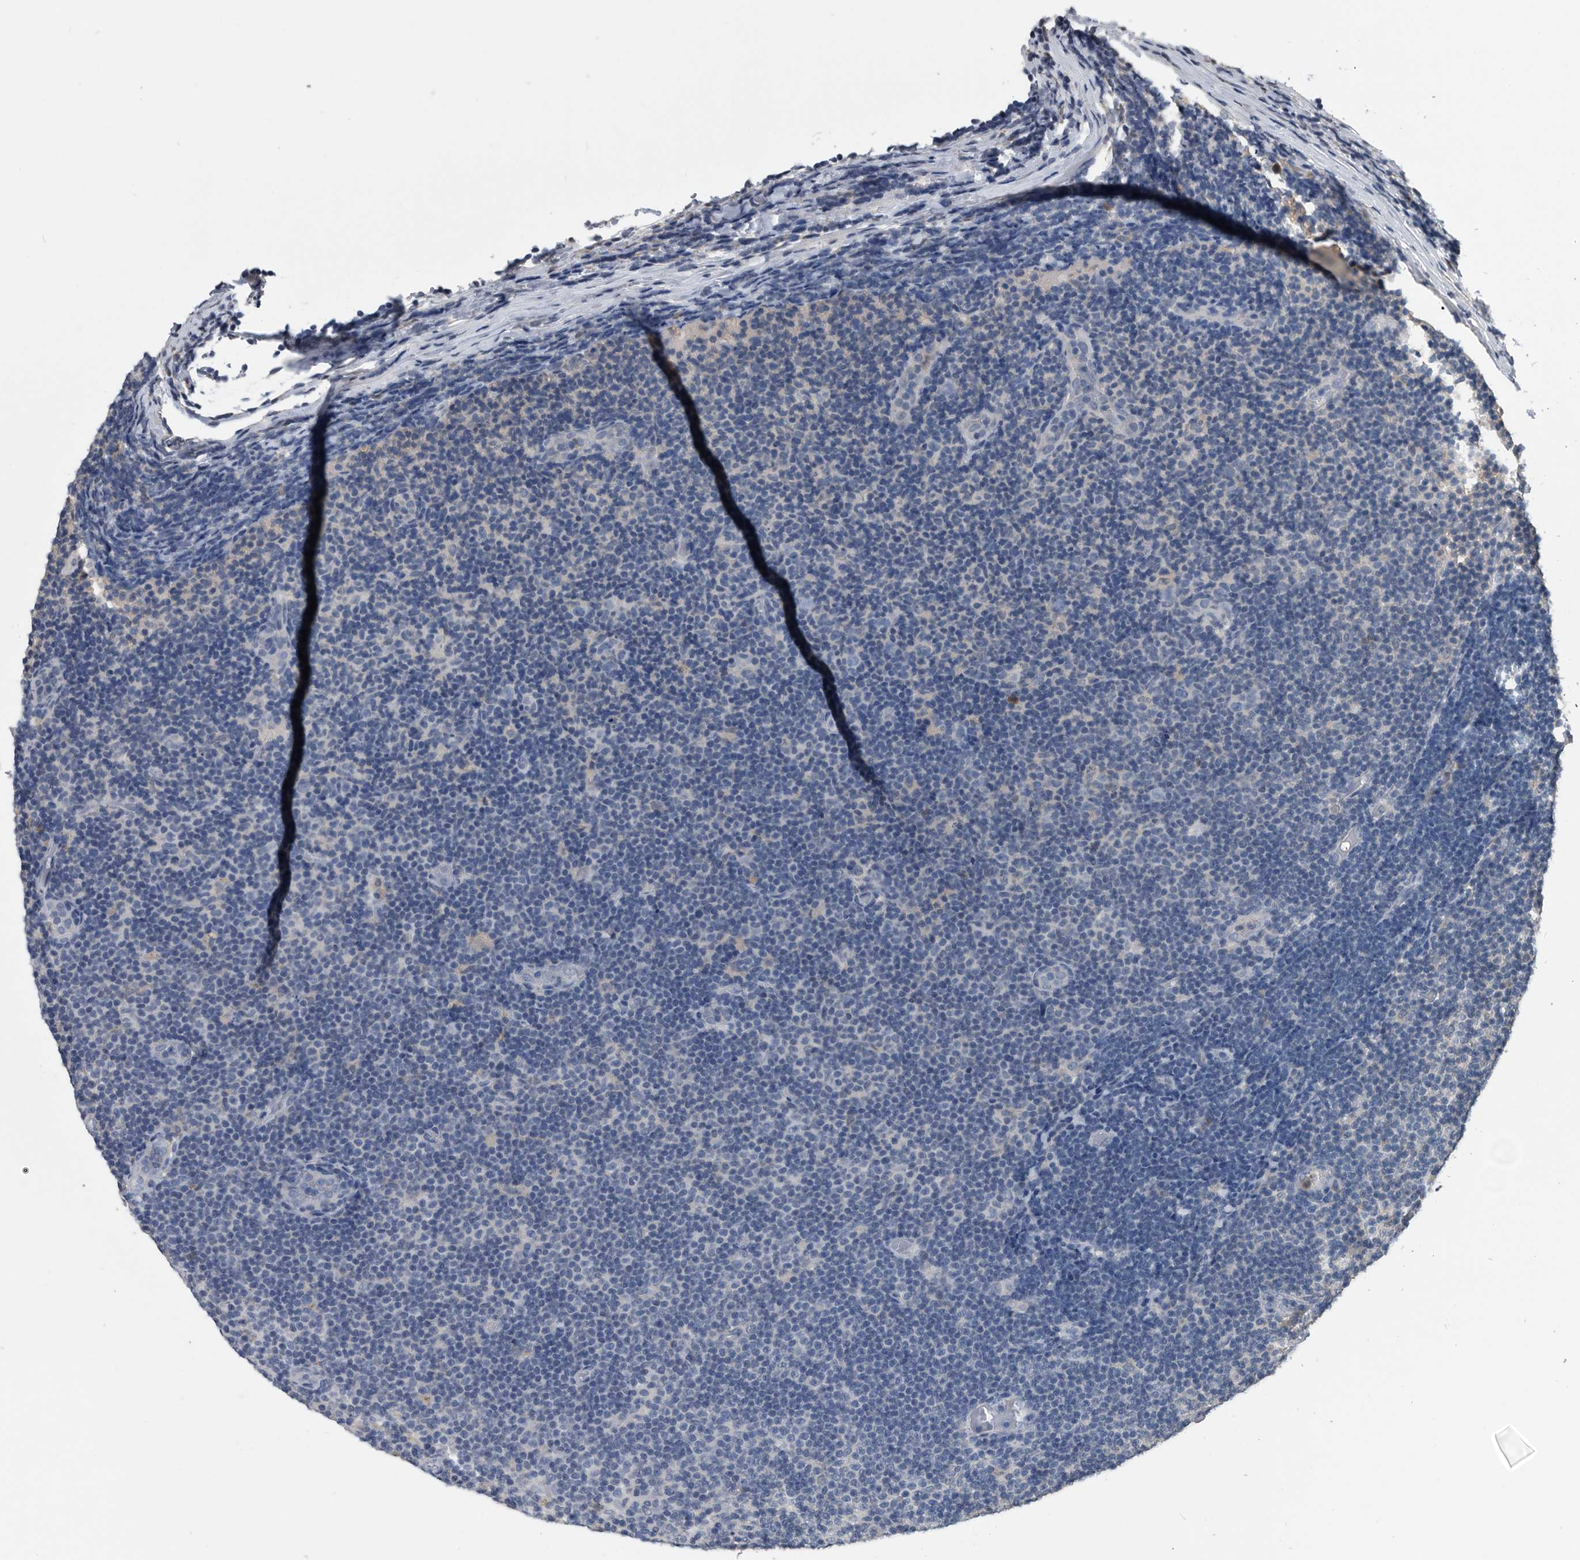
{"staining": {"intensity": "negative", "quantity": "none", "location": "none"}, "tissue": "lymphoma", "cell_type": "Tumor cells", "image_type": "cancer", "snomed": [{"axis": "morphology", "description": "Malignant lymphoma, non-Hodgkin's type, Low grade"}, {"axis": "topography", "description": "Lymph node"}], "caption": "Histopathology image shows no significant protein expression in tumor cells of lymphoma.", "gene": "PDXK", "patient": {"sex": "male", "age": 83}}